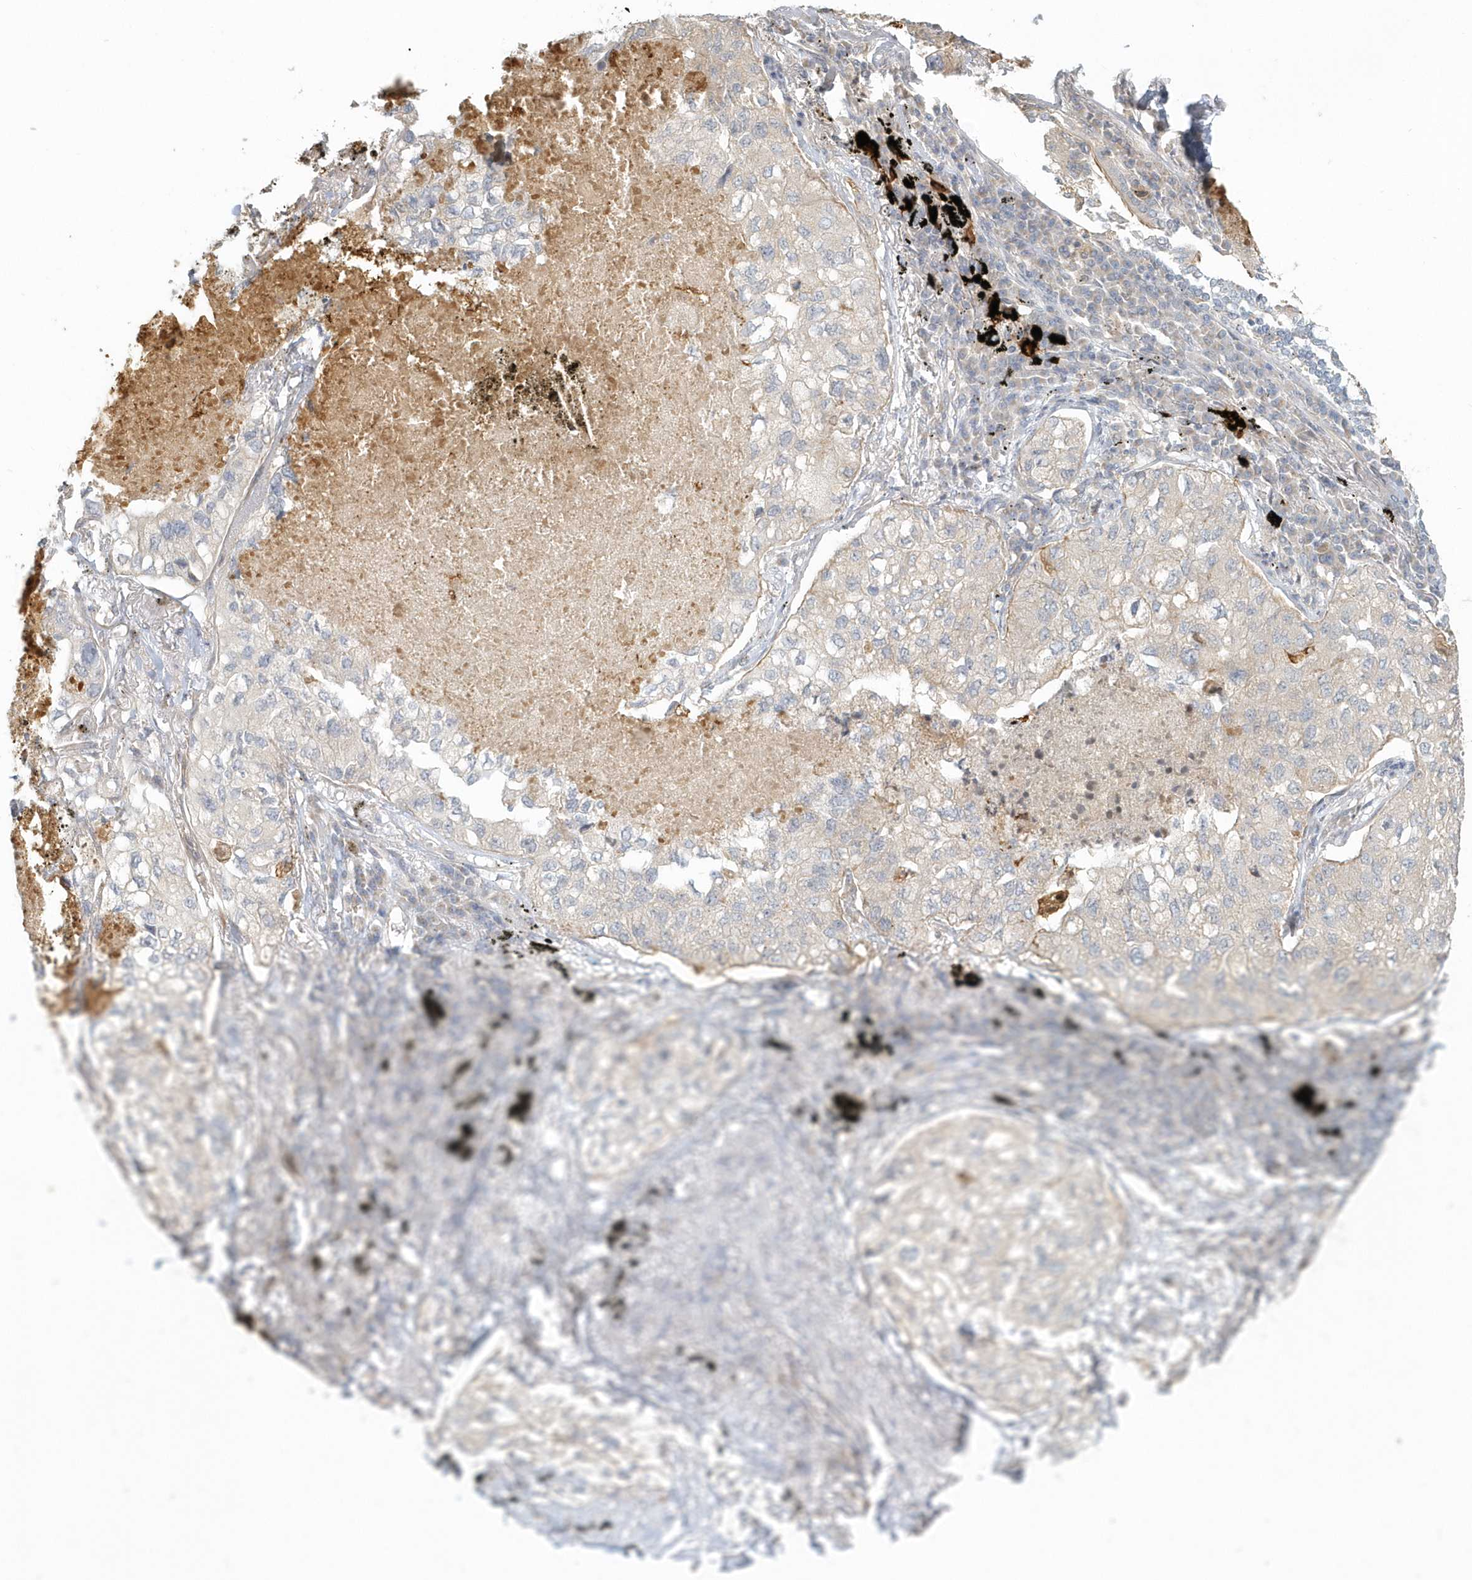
{"staining": {"intensity": "negative", "quantity": "none", "location": "none"}, "tissue": "lung cancer", "cell_type": "Tumor cells", "image_type": "cancer", "snomed": [{"axis": "morphology", "description": "Adenocarcinoma, NOS"}, {"axis": "topography", "description": "Lung"}], "caption": "IHC micrograph of lung cancer stained for a protein (brown), which shows no staining in tumor cells.", "gene": "NAPB", "patient": {"sex": "male", "age": 65}}